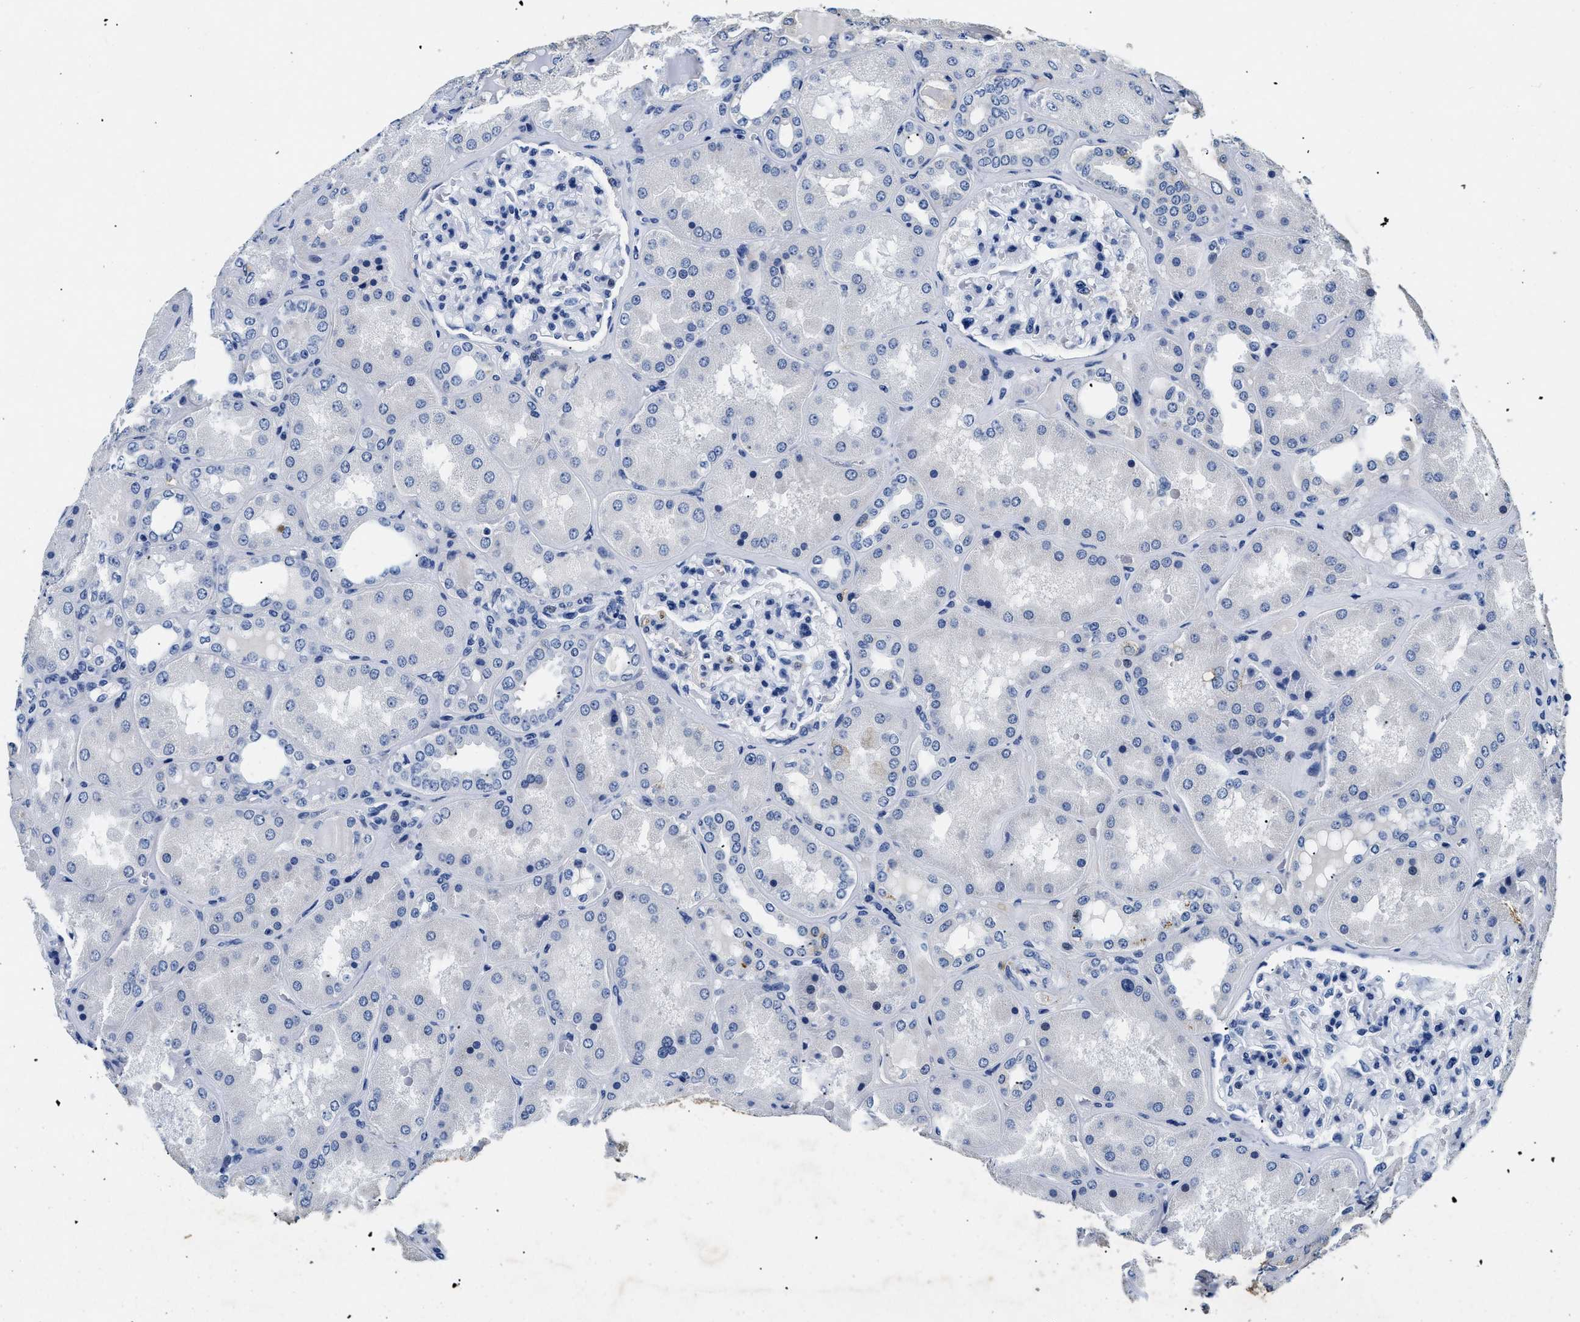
{"staining": {"intensity": "negative", "quantity": "none", "location": "none"}, "tissue": "kidney", "cell_type": "Cells in glomeruli", "image_type": "normal", "snomed": [{"axis": "morphology", "description": "Normal tissue, NOS"}, {"axis": "topography", "description": "Kidney"}], "caption": "A high-resolution photomicrograph shows immunohistochemistry staining of normal kidney, which displays no significant staining in cells in glomeruli. (DAB (3,3'-diaminobenzidine) immunohistochemistry (IHC) visualized using brightfield microscopy, high magnification).", "gene": "LAMA3", "patient": {"sex": "female", "age": 56}}